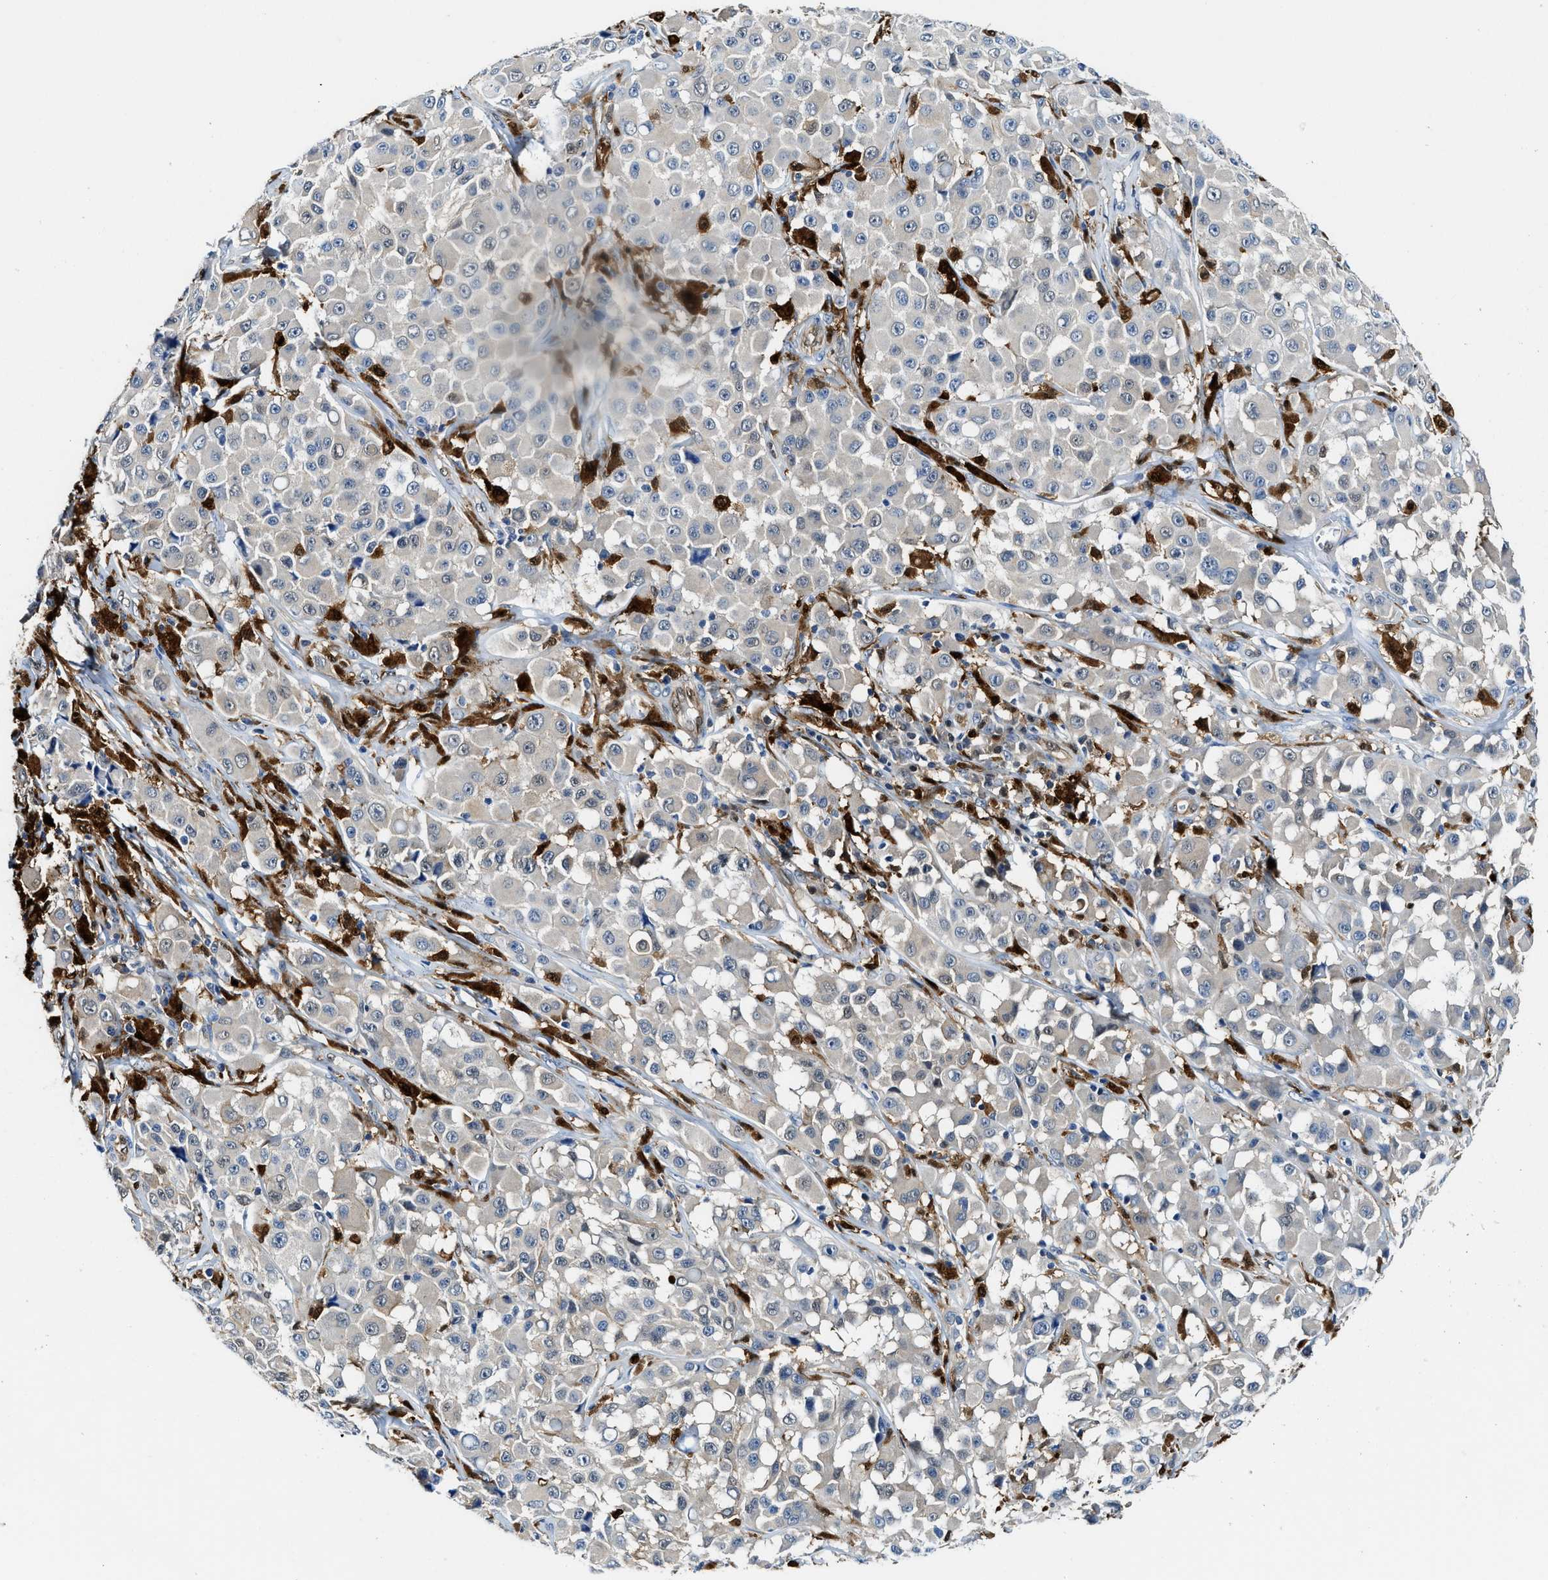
{"staining": {"intensity": "negative", "quantity": "none", "location": "none"}, "tissue": "melanoma", "cell_type": "Tumor cells", "image_type": "cancer", "snomed": [{"axis": "morphology", "description": "Malignant melanoma, NOS"}, {"axis": "topography", "description": "Skin"}], "caption": "Protein analysis of melanoma exhibits no significant staining in tumor cells.", "gene": "LTA4H", "patient": {"sex": "male", "age": 84}}